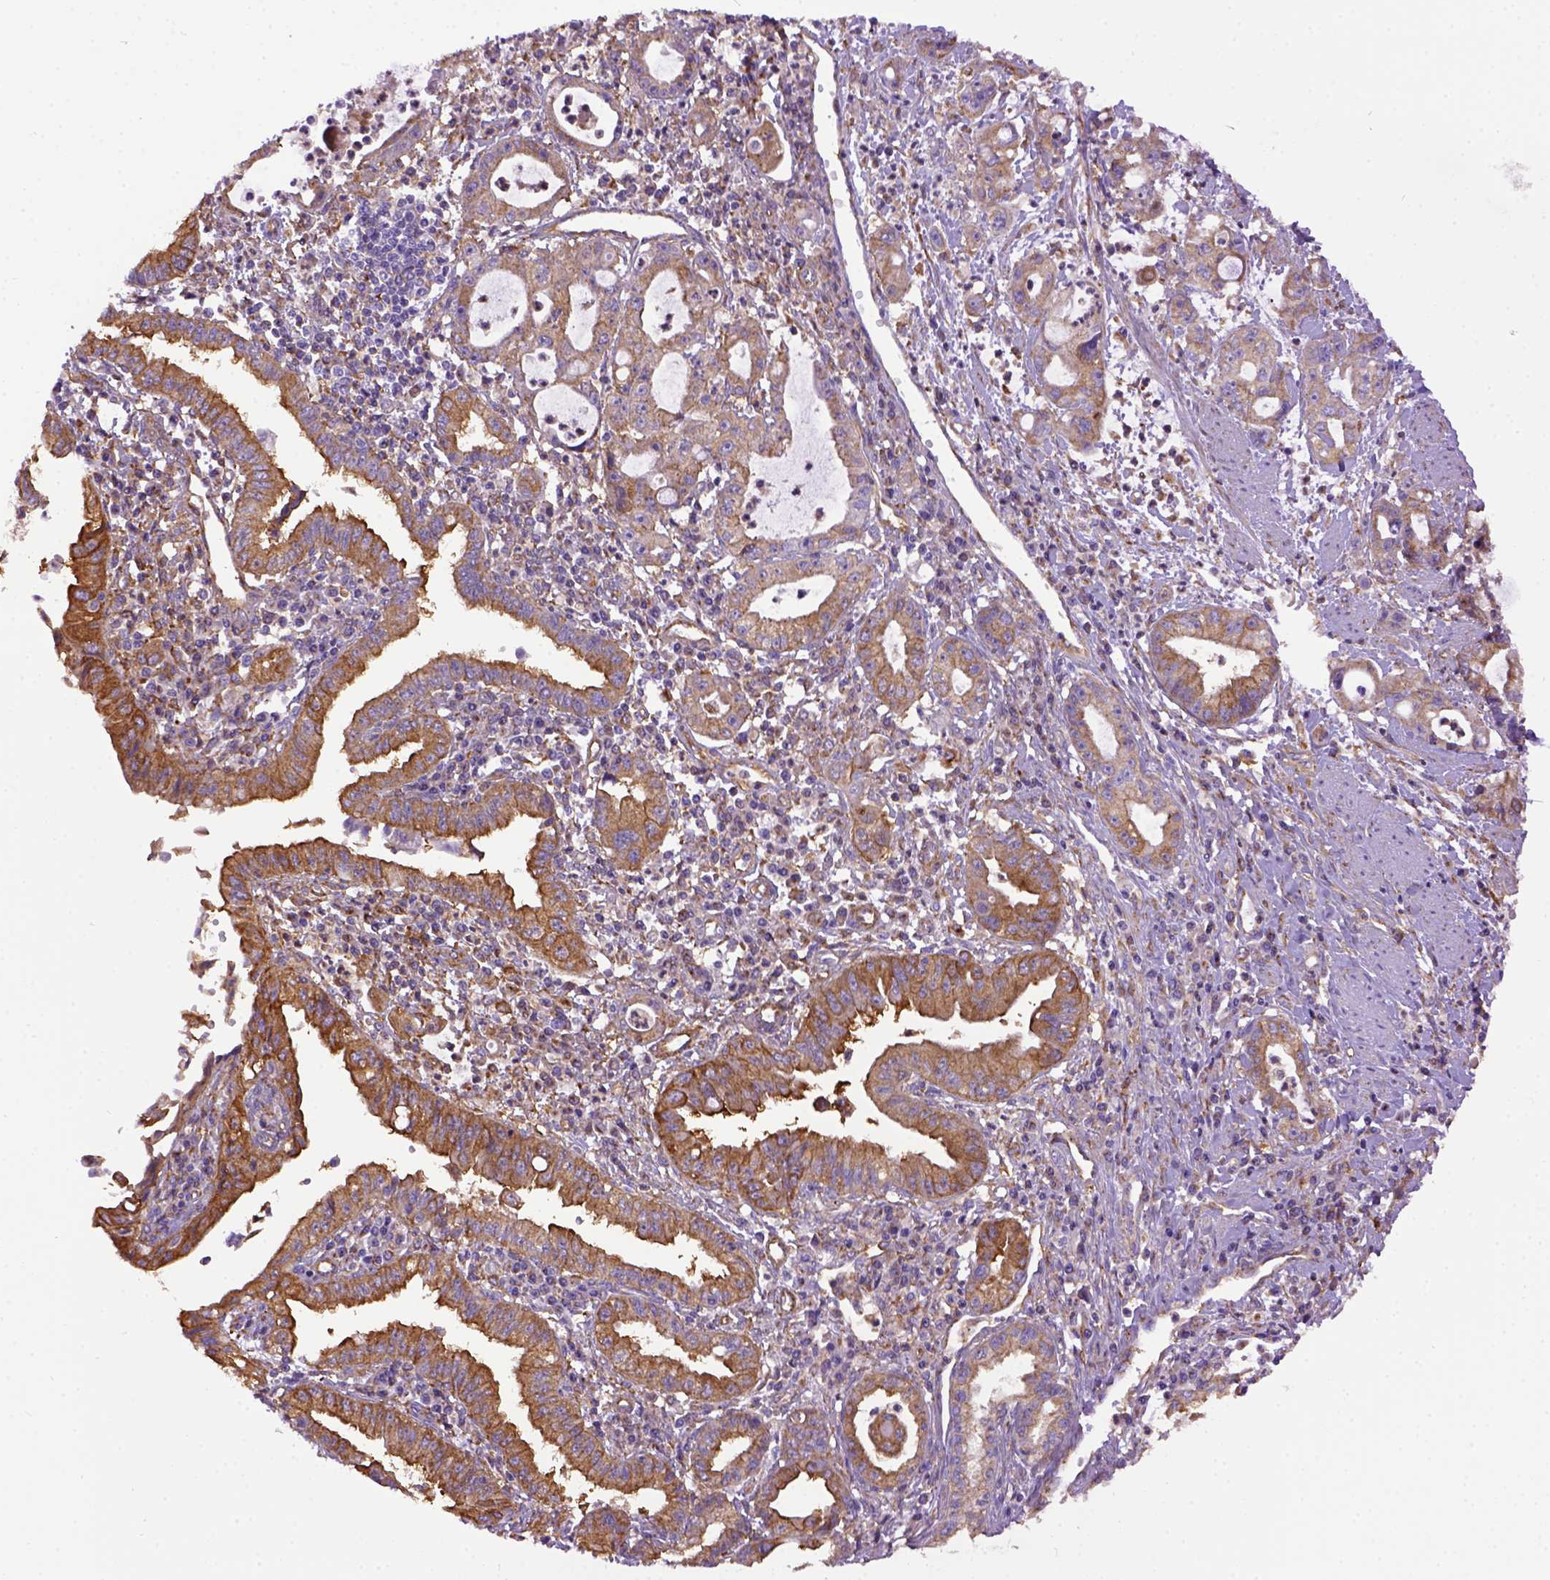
{"staining": {"intensity": "moderate", "quantity": ">75%", "location": "cytoplasmic/membranous"}, "tissue": "pancreatic cancer", "cell_type": "Tumor cells", "image_type": "cancer", "snomed": [{"axis": "morphology", "description": "Adenocarcinoma, NOS"}, {"axis": "topography", "description": "Pancreas"}], "caption": "There is medium levels of moderate cytoplasmic/membranous positivity in tumor cells of pancreatic cancer, as demonstrated by immunohistochemical staining (brown color).", "gene": "MVP", "patient": {"sex": "male", "age": 72}}